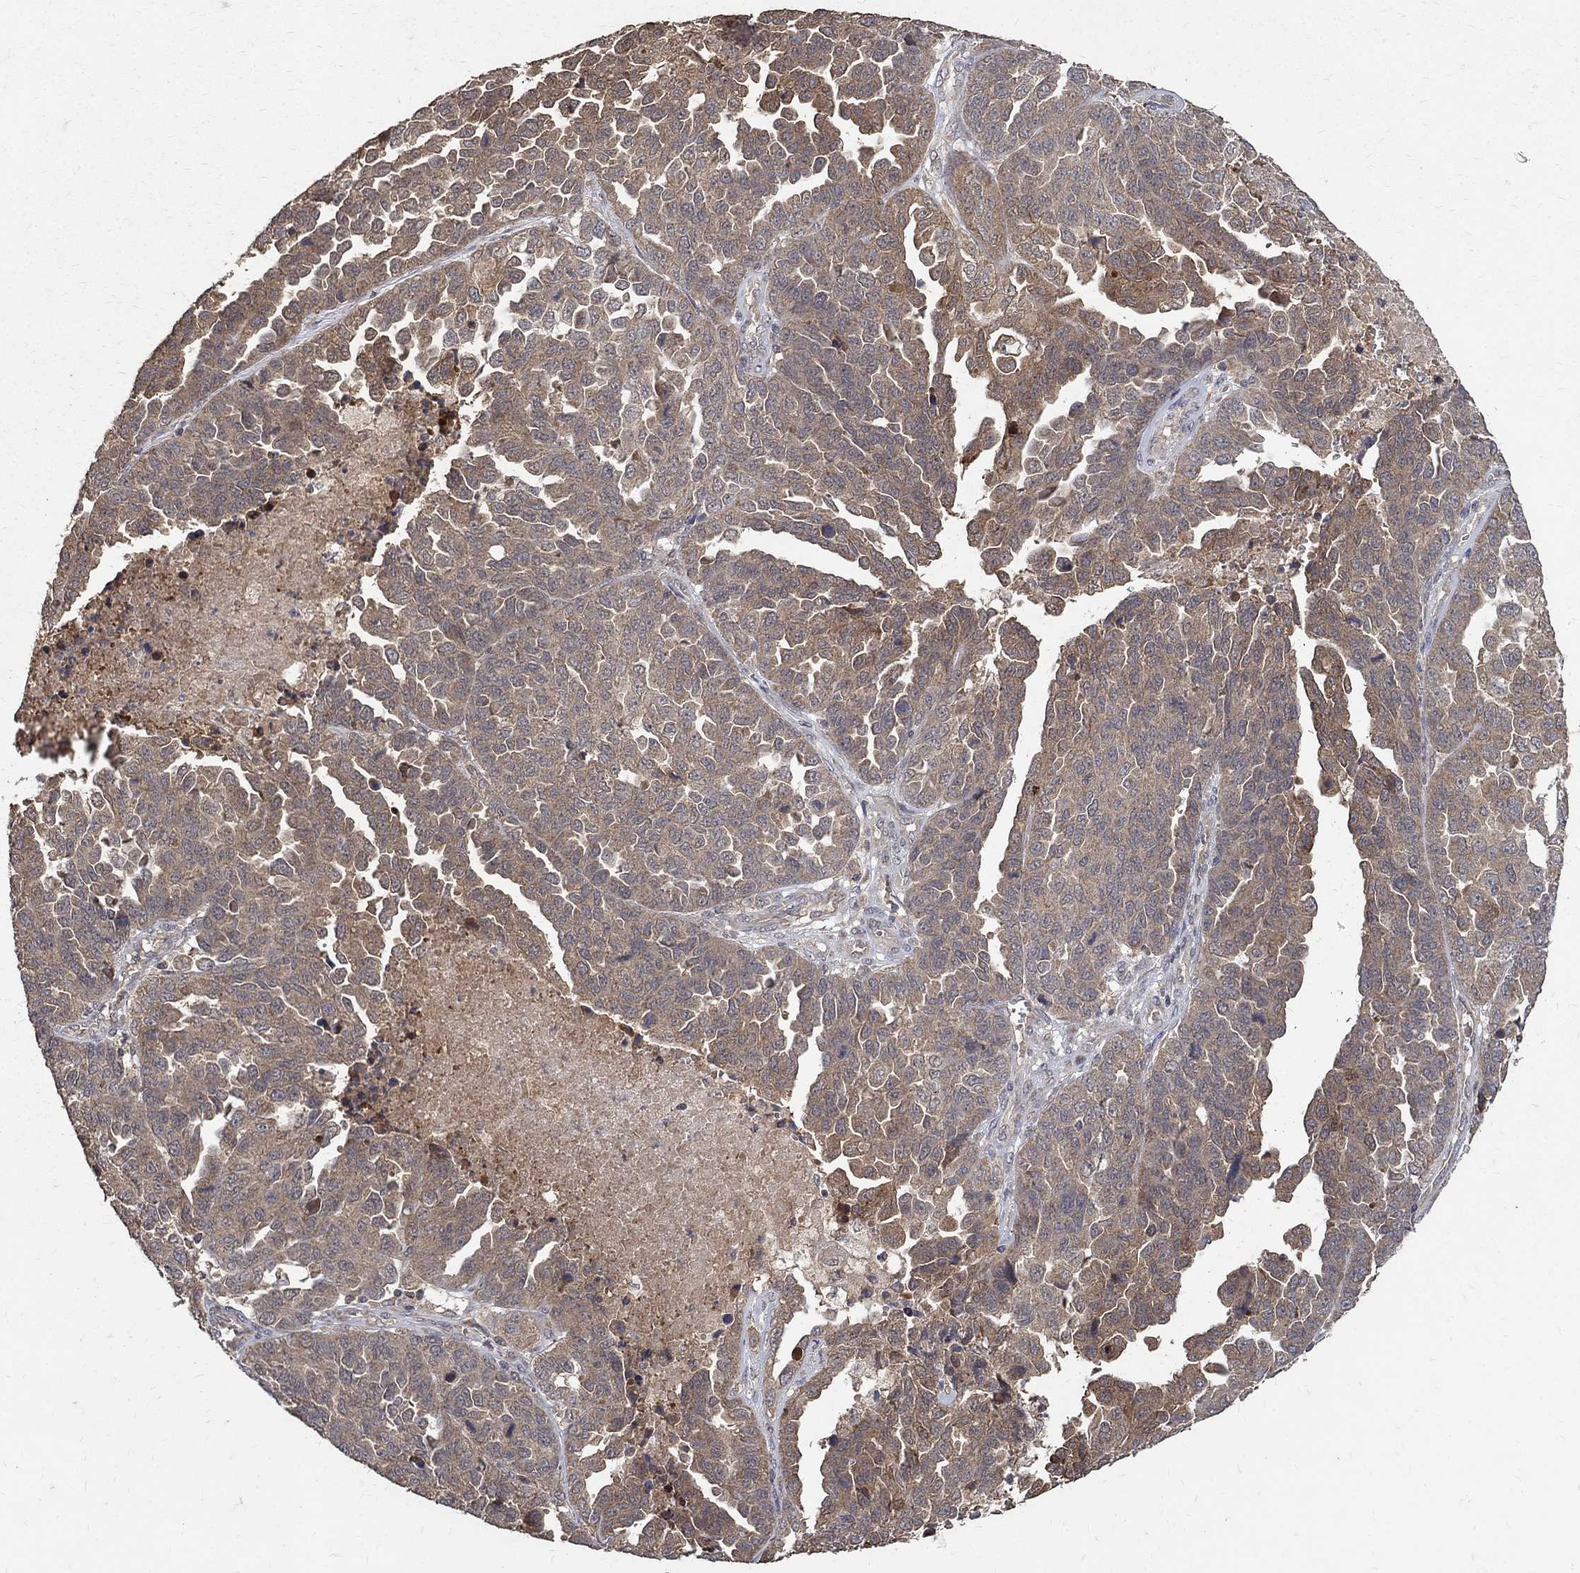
{"staining": {"intensity": "weak", "quantity": ">75%", "location": "cytoplasmic/membranous"}, "tissue": "ovarian cancer", "cell_type": "Tumor cells", "image_type": "cancer", "snomed": [{"axis": "morphology", "description": "Cystadenocarcinoma, serous, NOS"}, {"axis": "topography", "description": "Ovary"}], "caption": "Immunohistochemistry (IHC) (DAB (3,3'-diaminobenzidine)) staining of serous cystadenocarcinoma (ovarian) shows weak cytoplasmic/membranous protein positivity in about >75% of tumor cells.", "gene": "C17orf75", "patient": {"sex": "female", "age": 87}}